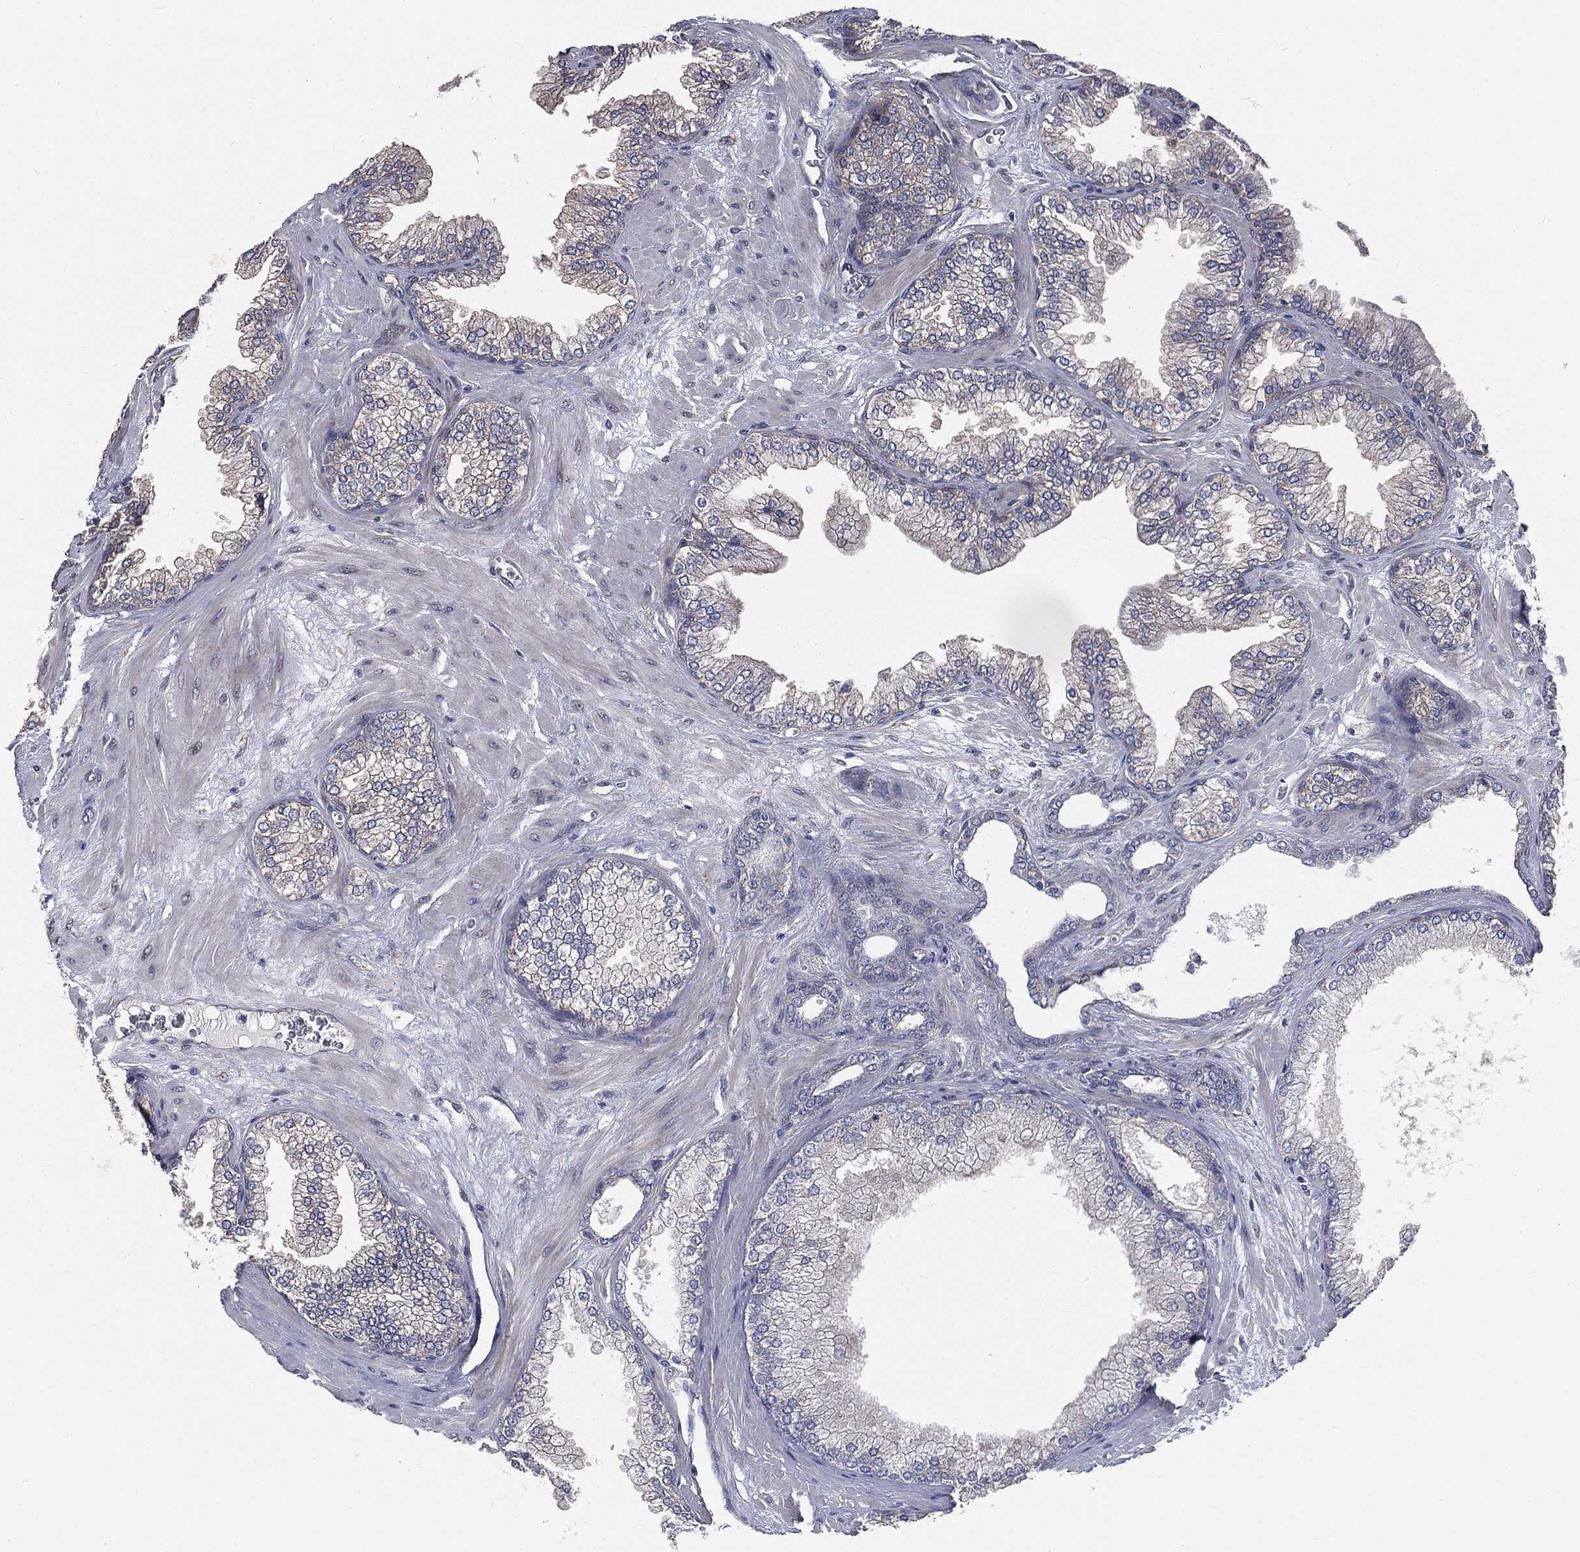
{"staining": {"intensity": "negative", "quantity": "none", "location": "none"}, "tissue": "prostate cancer", "cell_type": "Tumor cells", "image_type": "cancer", "snomed": [{"axis": "morphology", "description": "Adenocarcinoma, Low grade"}, {"axis": "topography", "description": "Prostate"}], "caption": "Immunohistochemical staining of prostate cancer (adenocarcinoma (low-grade)) shows no significant expression in tumor cells.", "gene": "EPS15L1", "patient": {"sex": "male", "age": 72}}